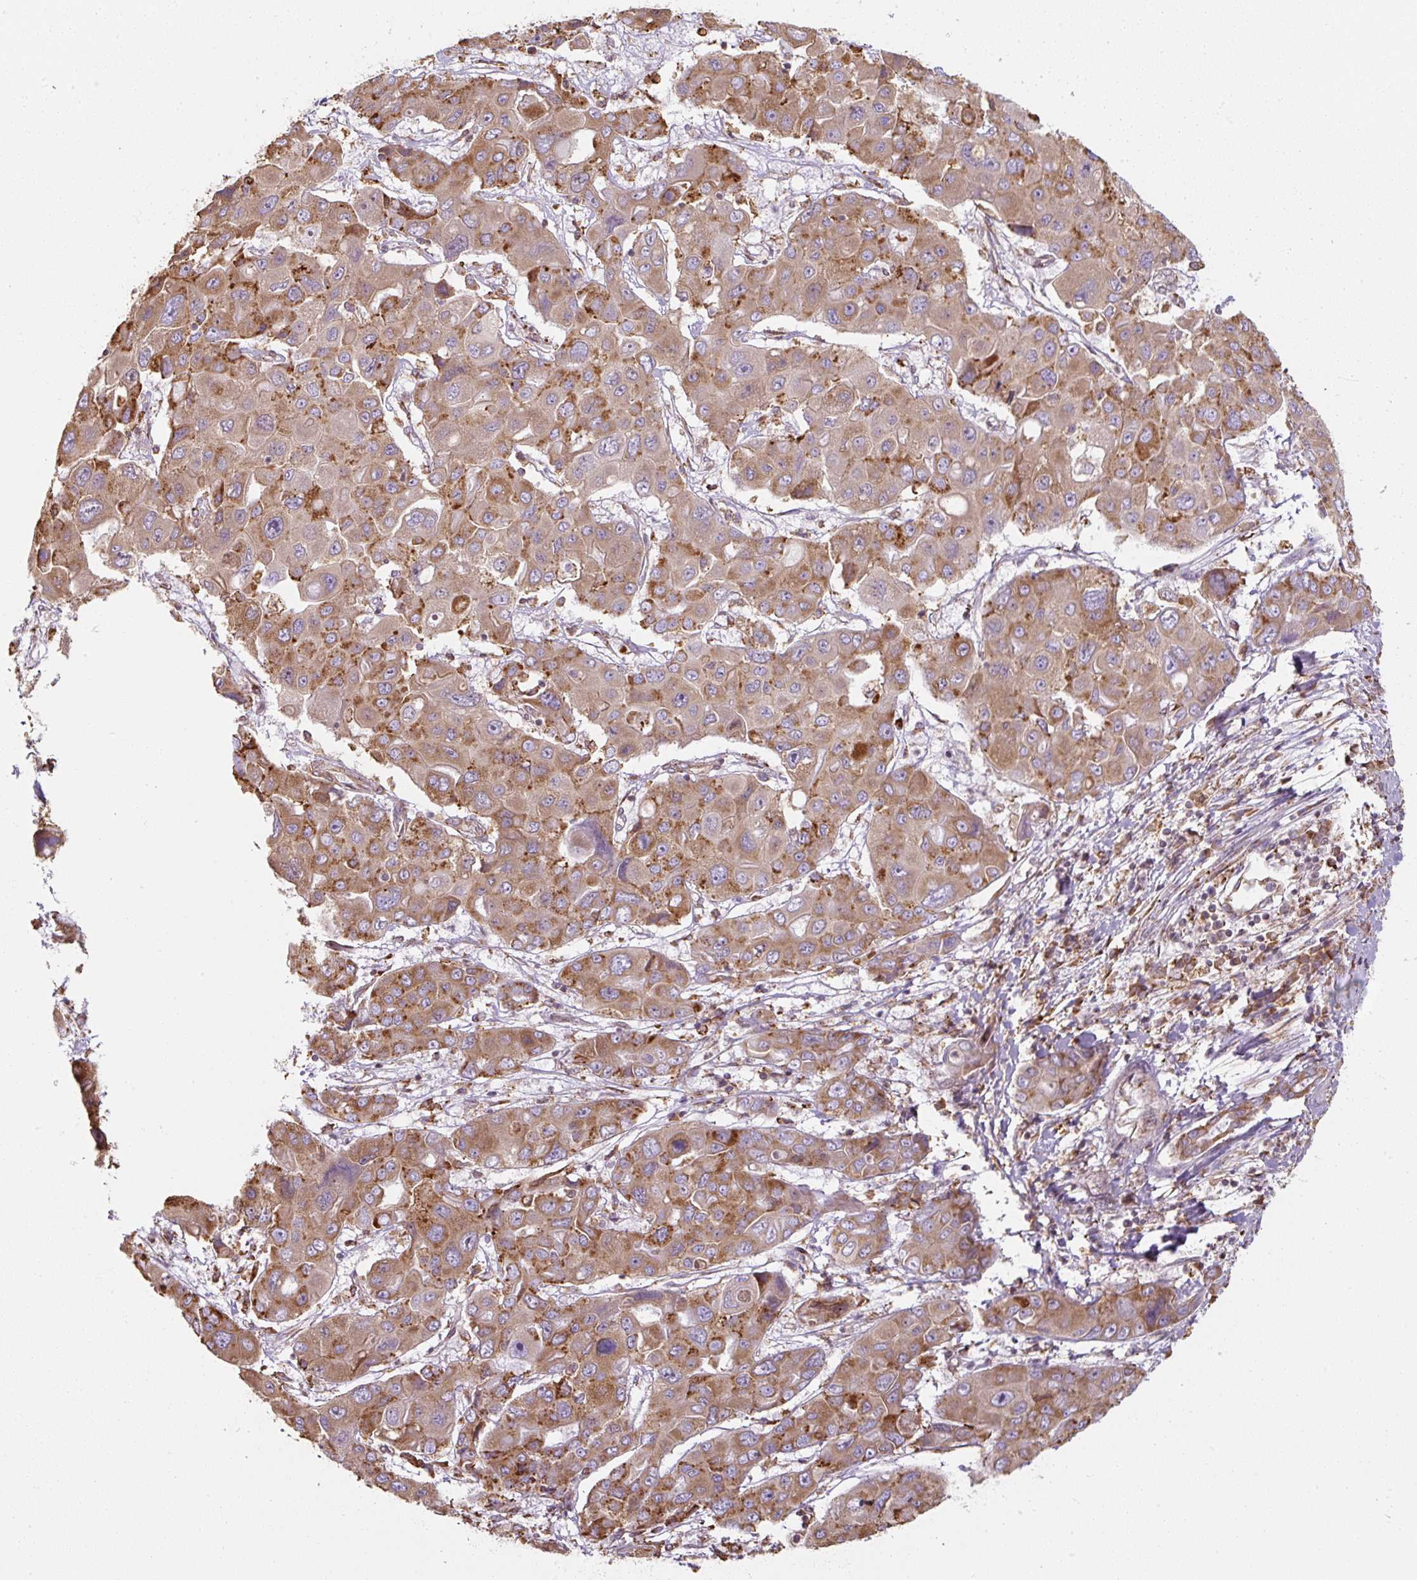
{"staining": {"intensity": "moderate", "quantity": ">75%", "location": "cytoplasmic/membranous"}, "tissue": "liver cancer", "cell_type": "Tumor cells", "image_type": "cancer", "snomed": [{"axis": "morphology", "description": "Cholangiocarcinoma"}, {"axis": "topography", "description": "Liver"}], "caption": "IHC histopathology image of neoplastic tissue: human liver cancer stained using immunohistochemistry (IHC) displays medium levels of moderate protein expression localized specifically in the cytoplasmic/membranous of tumor cells, appearing as a cytoplasmic/membranous brown color.", "gene": "PRKCSH", "patient": {"sex": "male", "age": 67}}